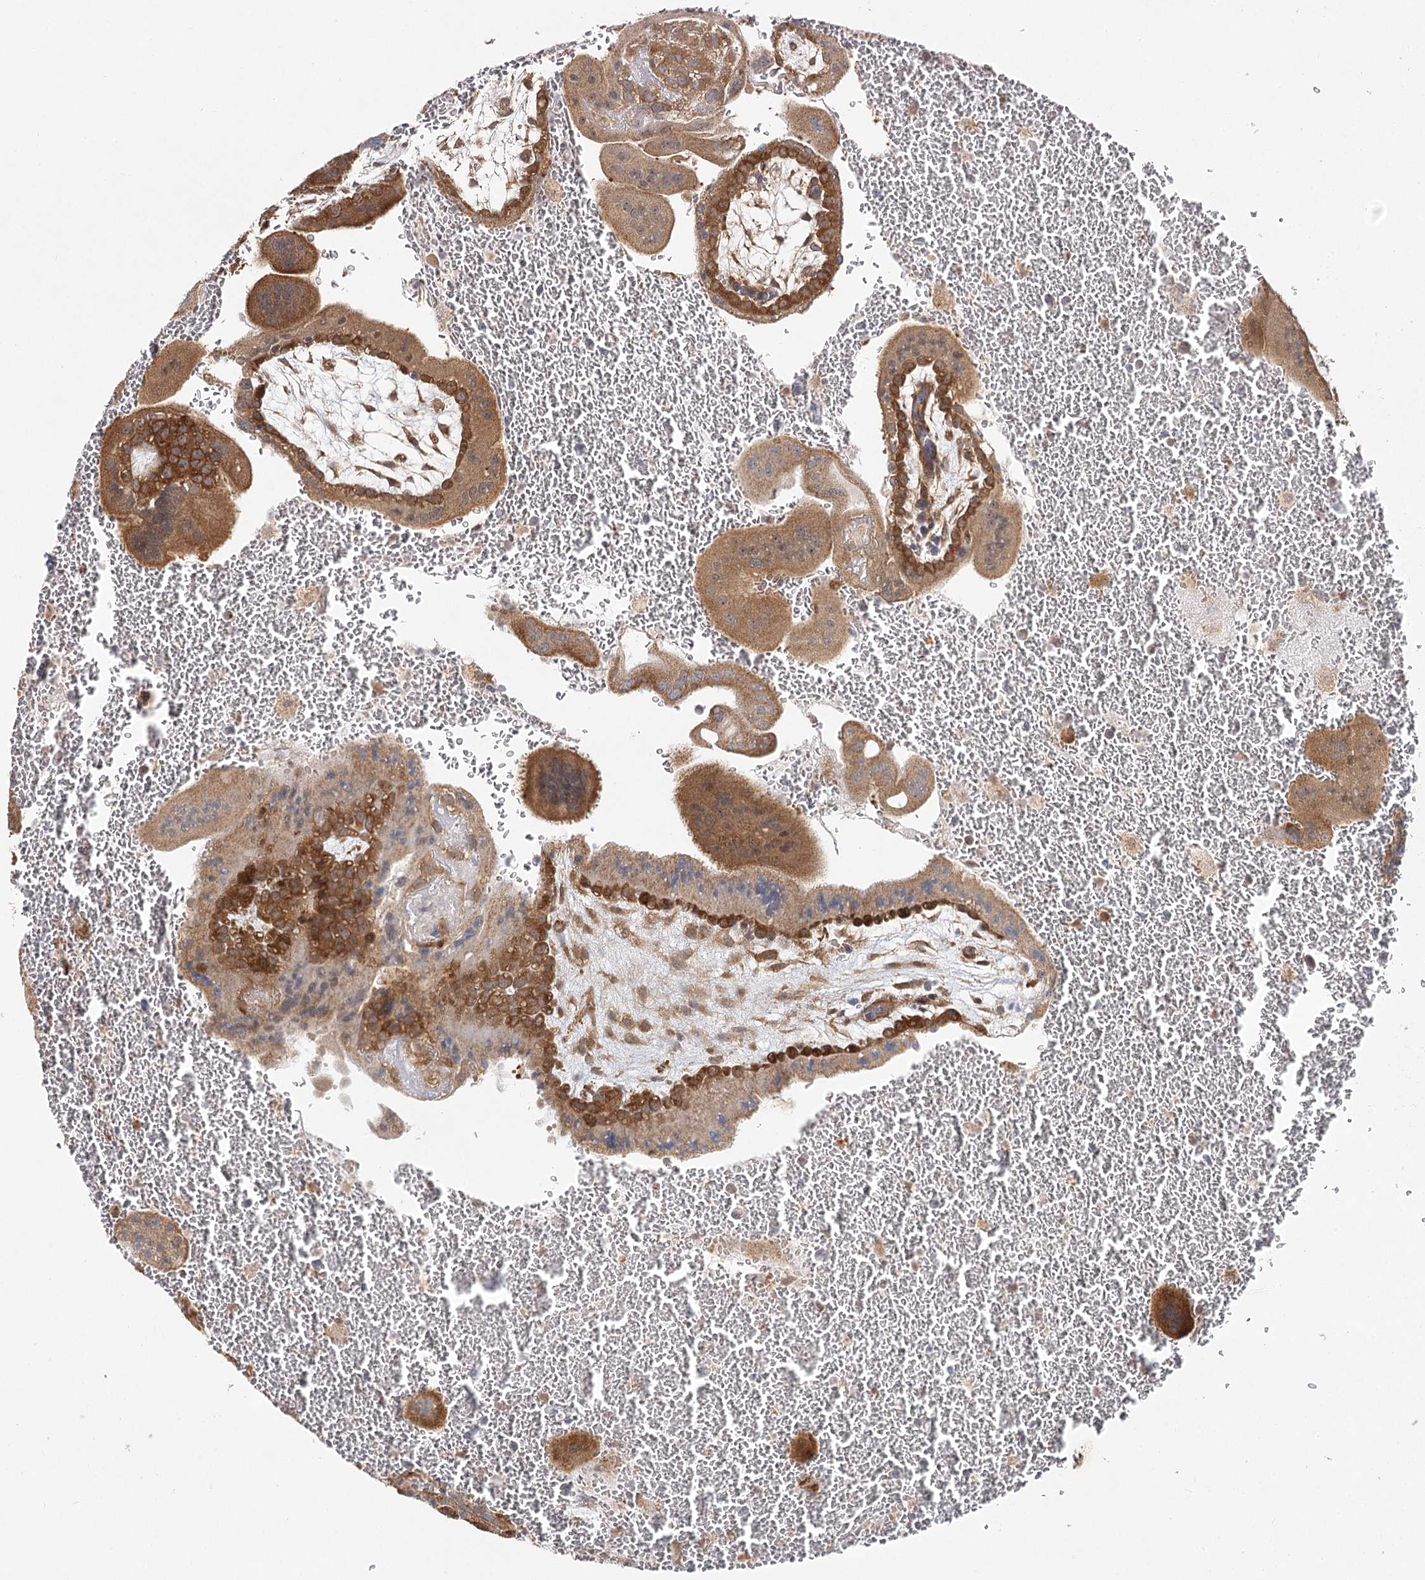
{"staining": {"intensity": "moderate", "quantity": ">75%", "location": "cytoplasmic/membranous"}, "tissue": "placenta", "cell_type": "Trophoblastic cells", "image_type": "normal", "snomed": [{"axis": "morphology", "description": "Normal tissue, NOS"}, {"axis": "topography", "description": "Placenta"}], "caption": "High-magnification brightfield microscopy of benign placenta stained with DAB (3,3'-diaminobenzidine) (brown) and counterstained with hematoxylin (blue). trophoblastic cells exhibit moderate cytoplasmic/membranous staining is seen in approximately>75% of cells.", "gene": "INPP4B", "patient": {"sex": "female", "age": 35}}